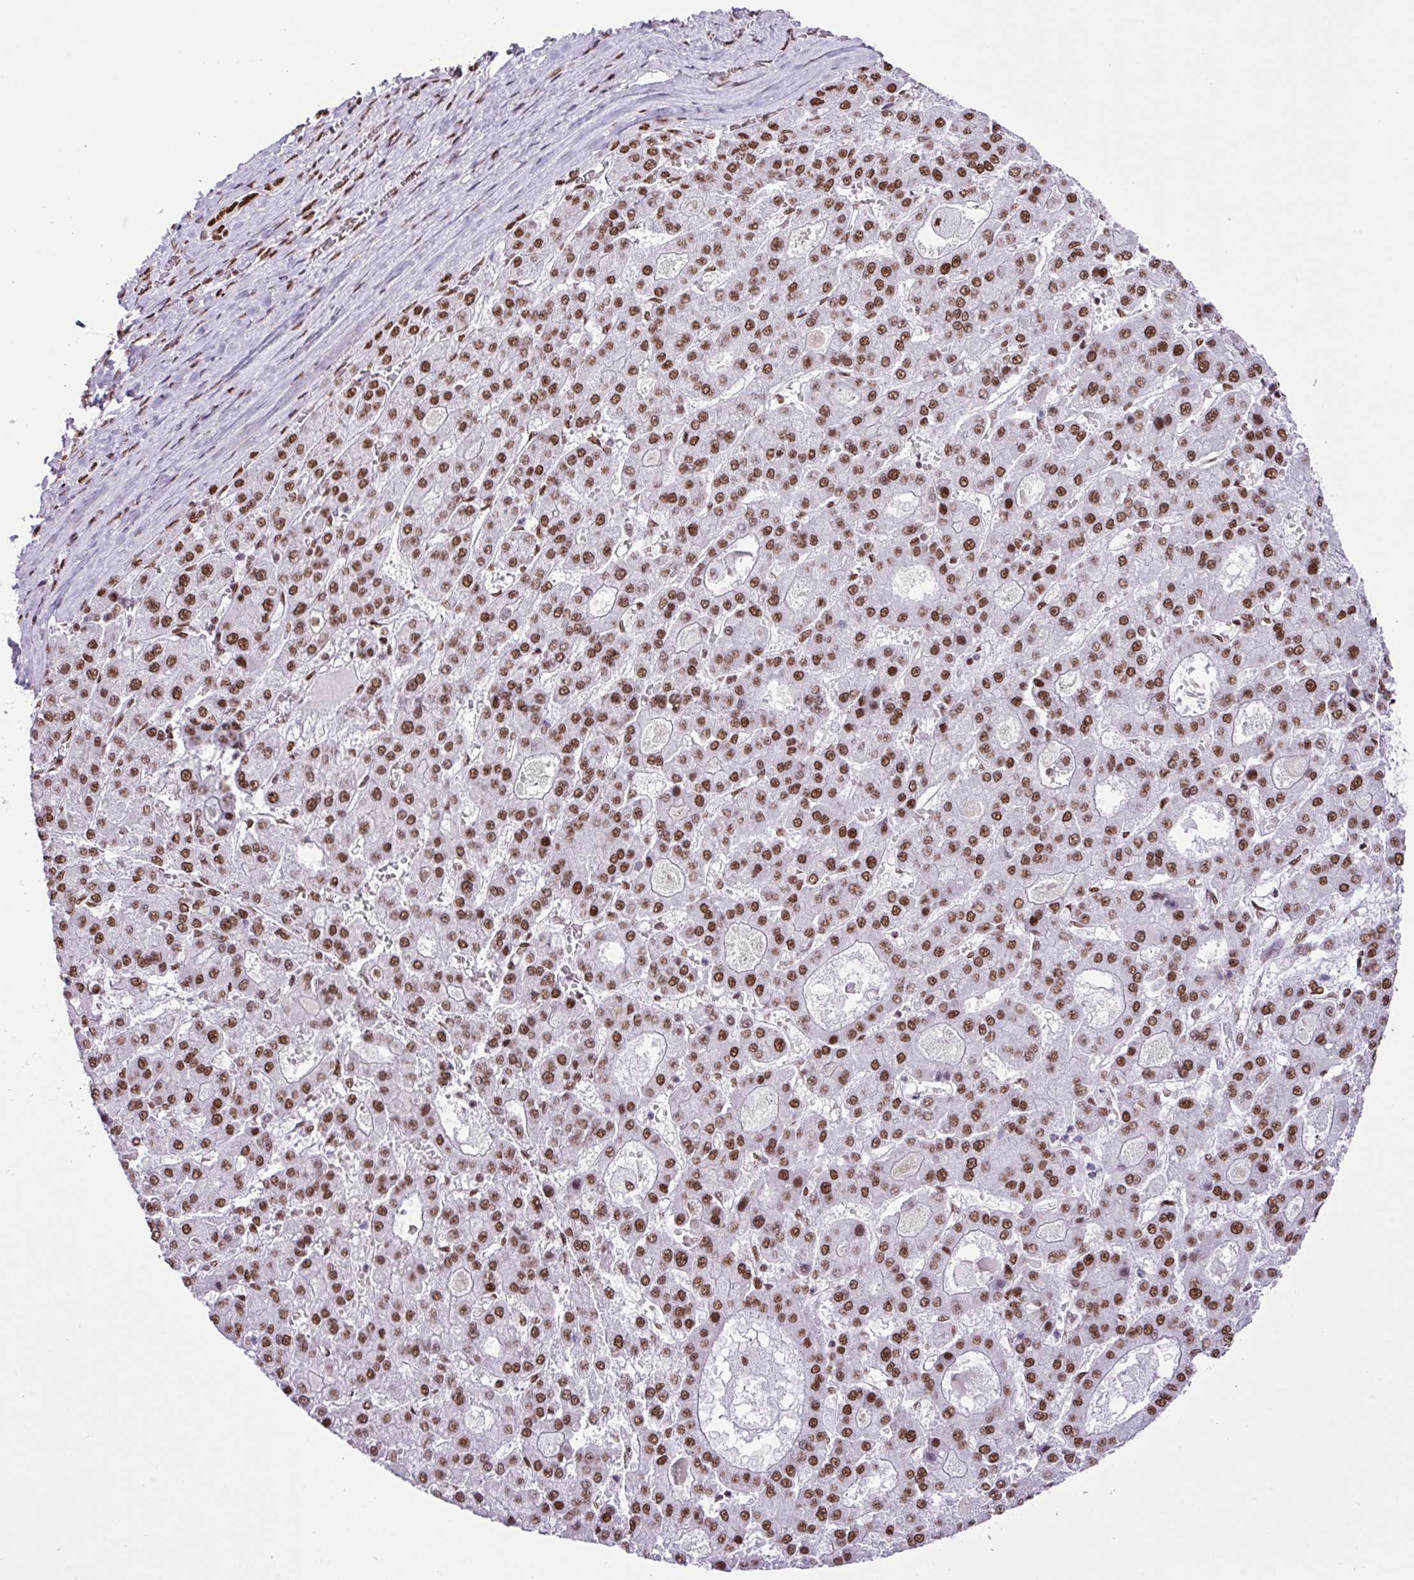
{"staining": {"intensity": "moderate", "quantity": ">75%", "location": "nuclear"}, "tissue": "liver cancer", "cell_type": "Tumor cells", "image_type": "cancer", "snomed": [{"axis": "morphology", "description": "Carcinoma, Hepatocellular, NOS"}, {"axis": "topography", "description": "Liver"}], "caption": "Brown immunohistochemical staining in liver cancer exhibits moderate nuclear expression in approximately >75% of tumor cells.", "gene": "RARG", "patient": {"sex": "male", "age": 70}}